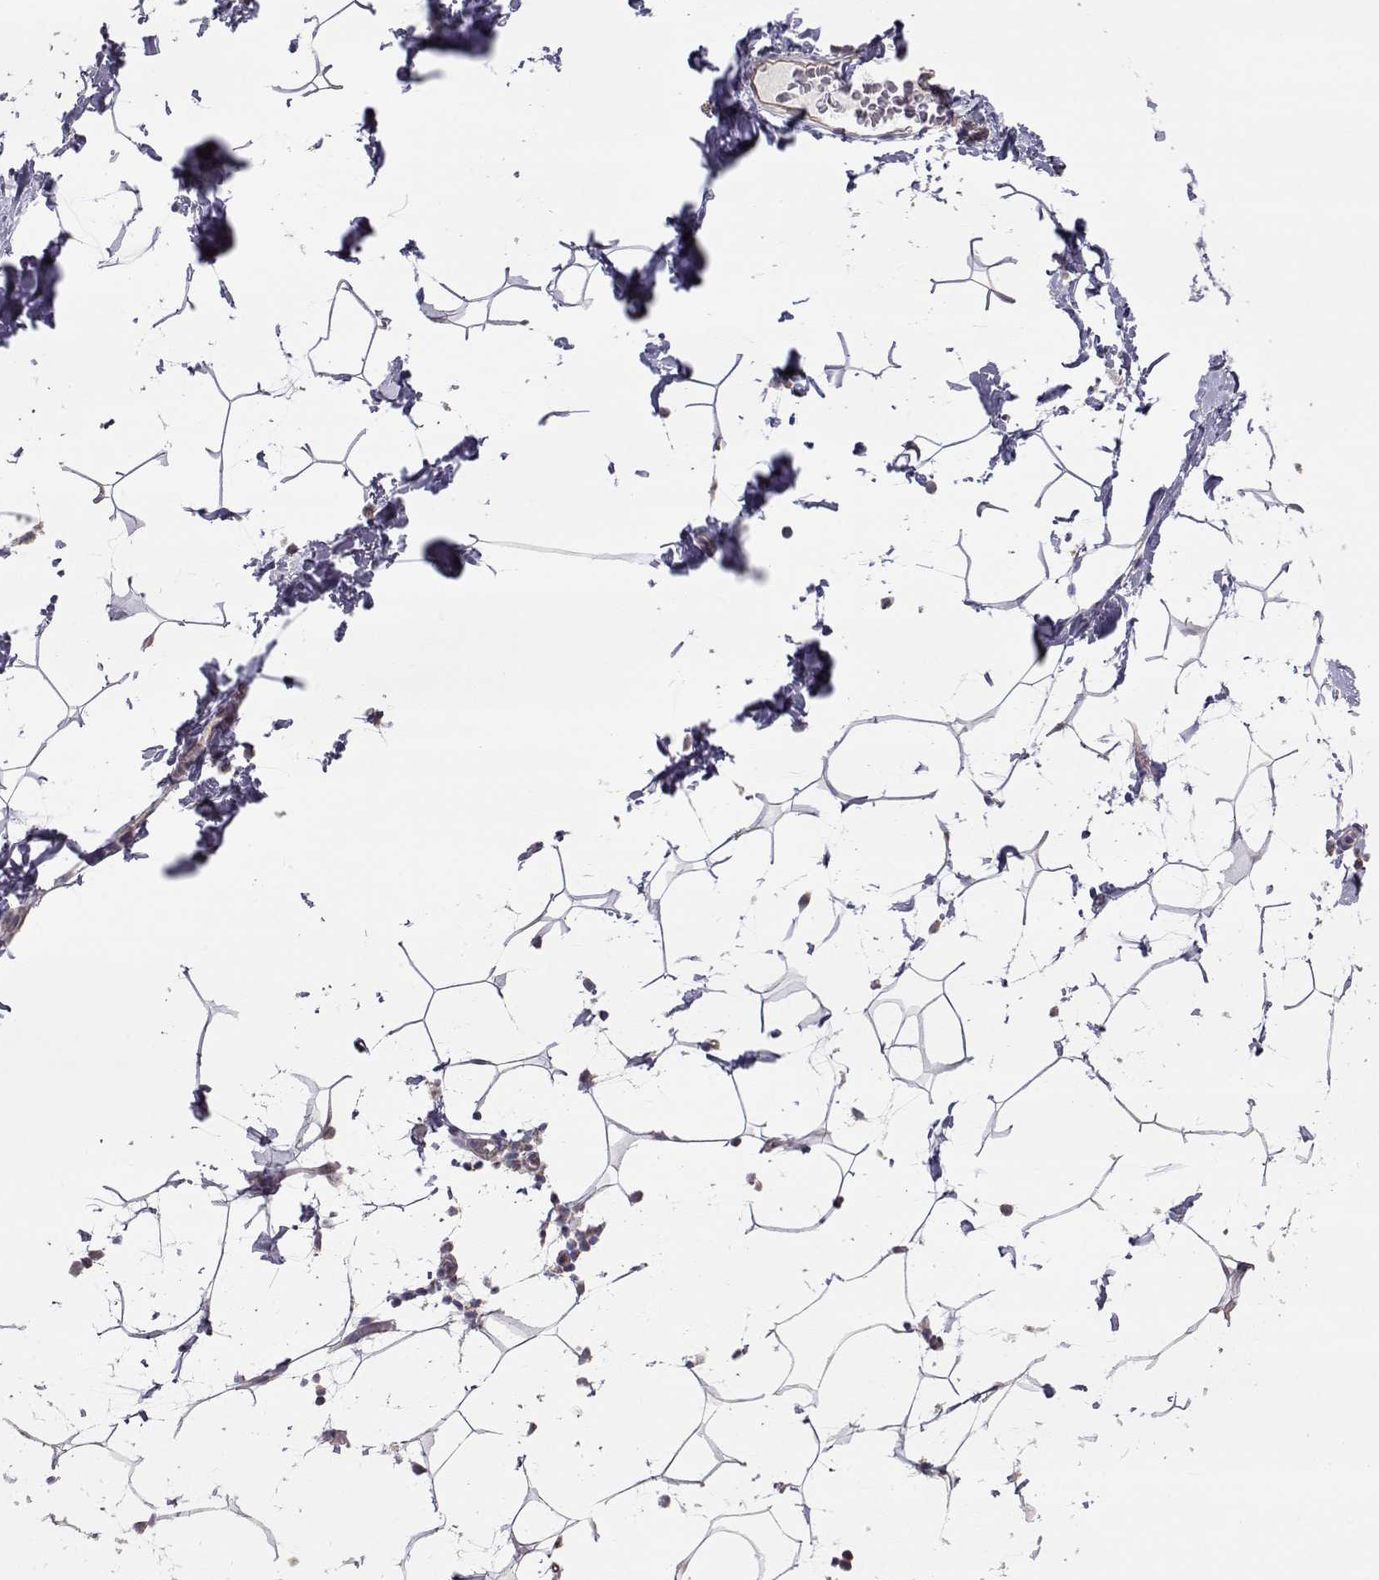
{"staining": {"intensity": "negative", "quantity": "none", "location": "none"}, "tissue": "breast", "cell_type": "Adipocytes", "image_type": "normal", "snomed": [{"axis": "morphology", "description": "Normal tissue, NOS"}, {"axis": "topography", "description": "Breast"}], "caption": "High power microscopy micrograph of an IHC photomicrograph of unremarkable breast, revealing no significant staining in adipocytes. (Brightfield microscopy of DAB (3,3'-diaminobenzidine) IHC at high magnification).", "gene": "NCAM2", "patient": {"sex": "female", "age": 32}}